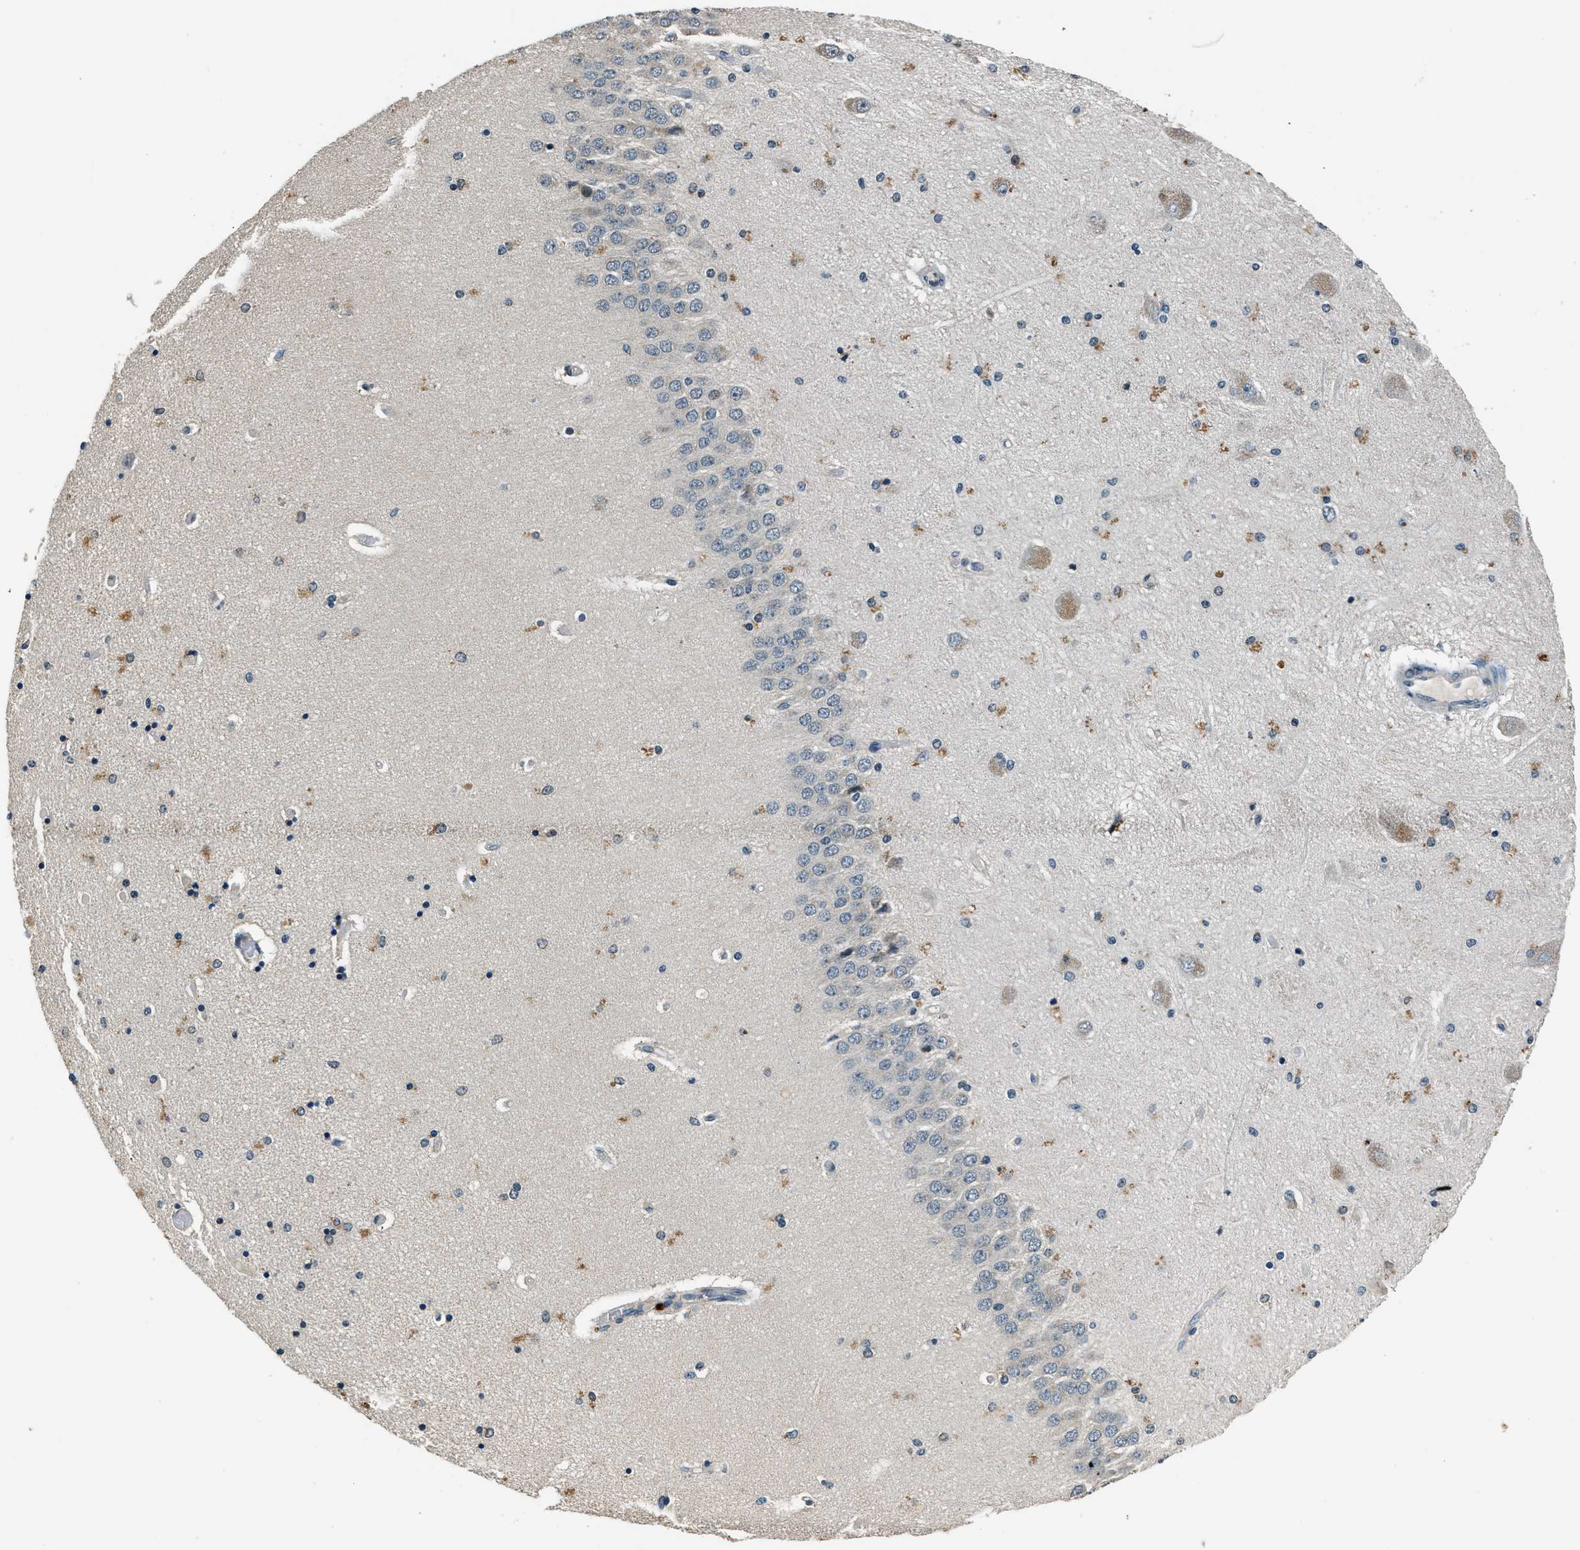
{"staining": {"intensity": "negative", "quantity": "none", "location": "none"}, "tissue": "hippocampus", "cell_type": "Glial cells", "image_type": "normal", "snomed": [{"axis": "morphology", "description": "Normal tissue, NOS"}, {"axis": "topography", "description": "Hippocampus"}], "caption": "Immunohistochemical staining of normal hippocampus displays no significant expression in glial cells. (DAB (3,3'-diaminobenzidine) immunohistochemistry, high magnification).", "gene": "NME8", "patient": {"sex": "female", "age": 54}}